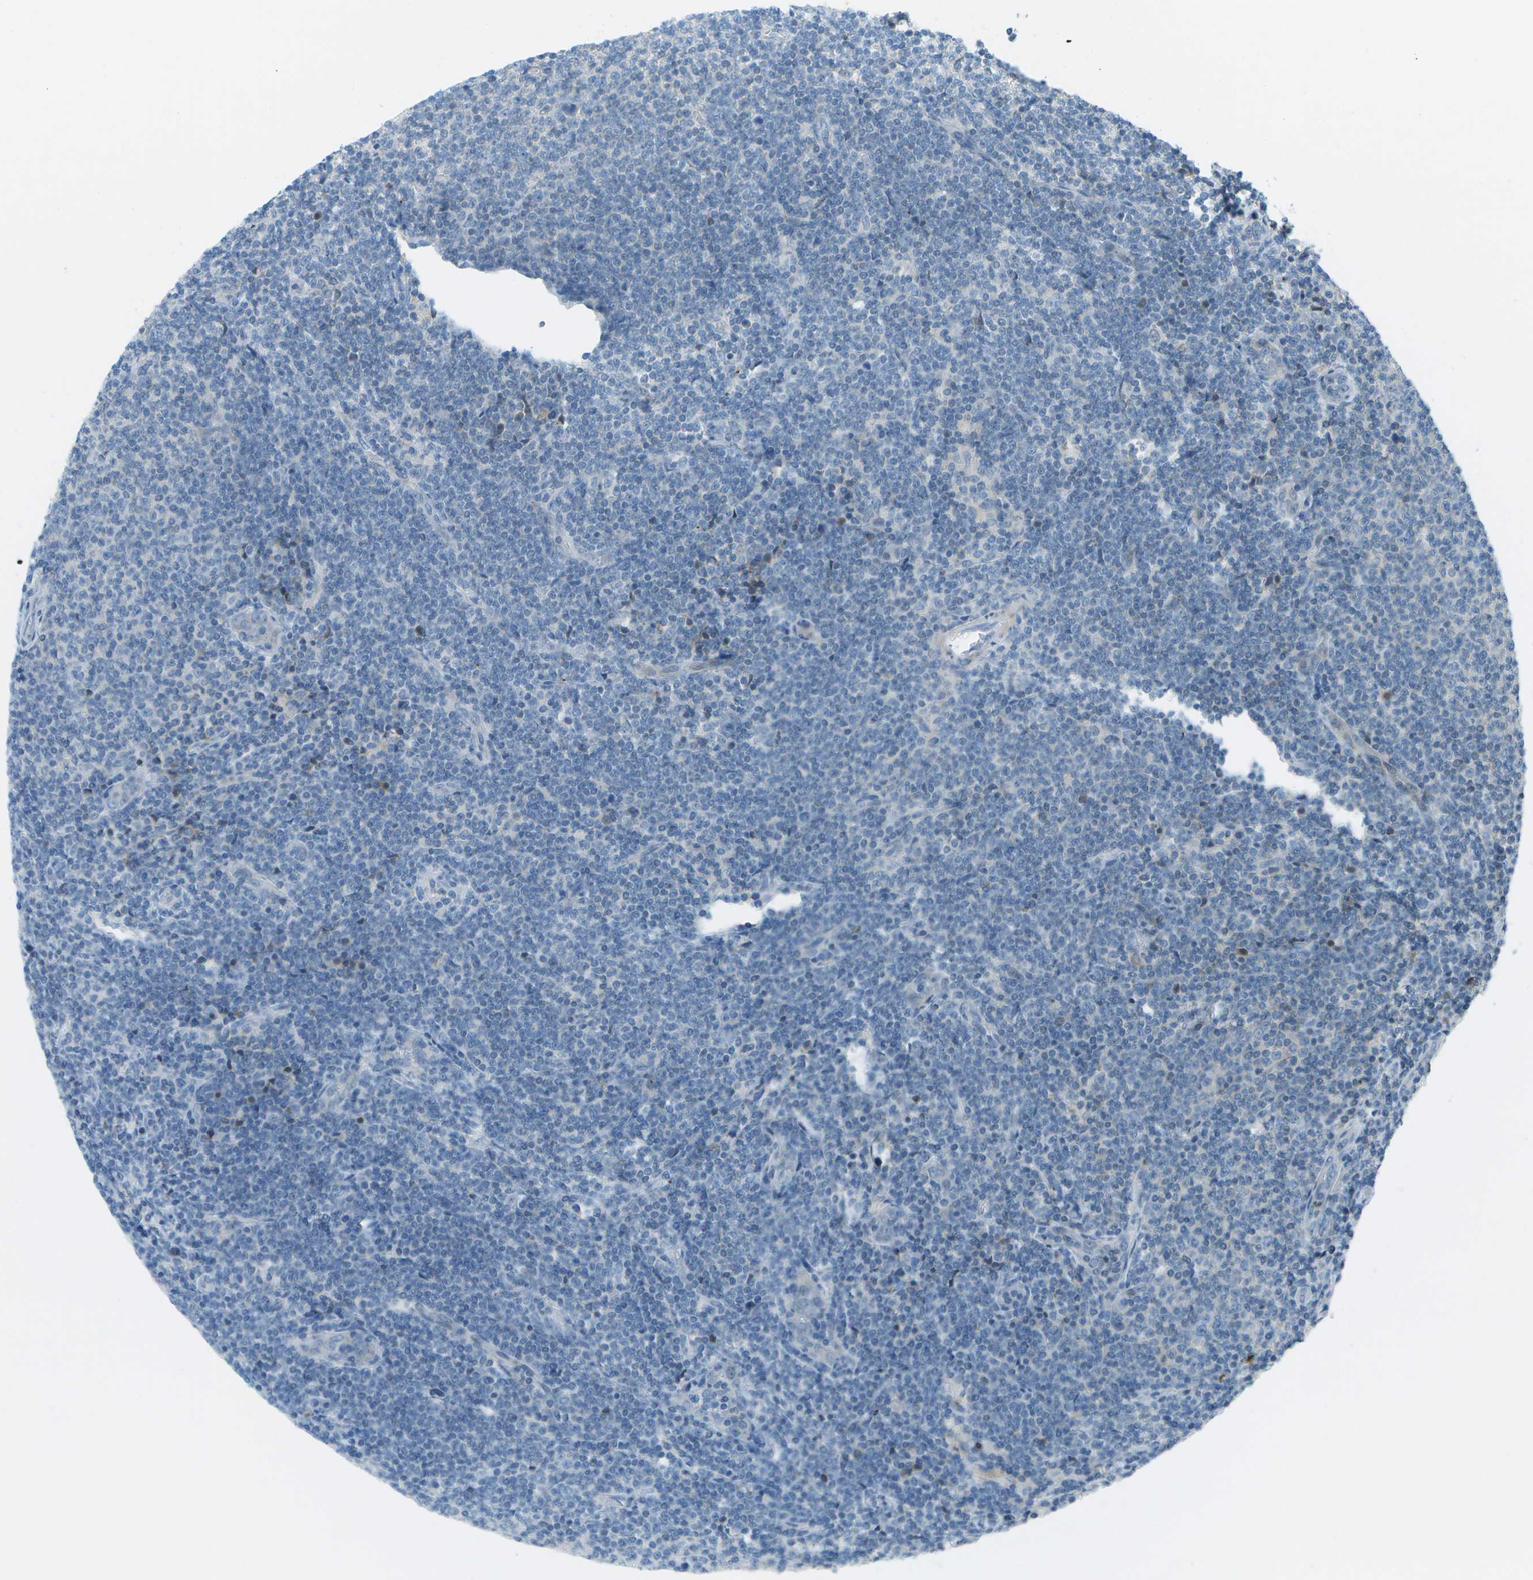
{"staining": {"intensity": "negative", "quantity": "none", "location": "none"}, "tissue": "lymphoma", "cell_type": "Tumor cells", "image_type": "cancer", "snomed": [{"axis": "morphology", "description": "Malignant lymphoma, non-Hodgkin's type, Low grade"}, {"axis": "topography", "description": "Lymph node"}], "caption": "Human lymphoma stained for a protein using IHC demonstrates no expression in tumor cells.", "gene": "LRRC66", "patient": {"sex": "male", "age": 66}}